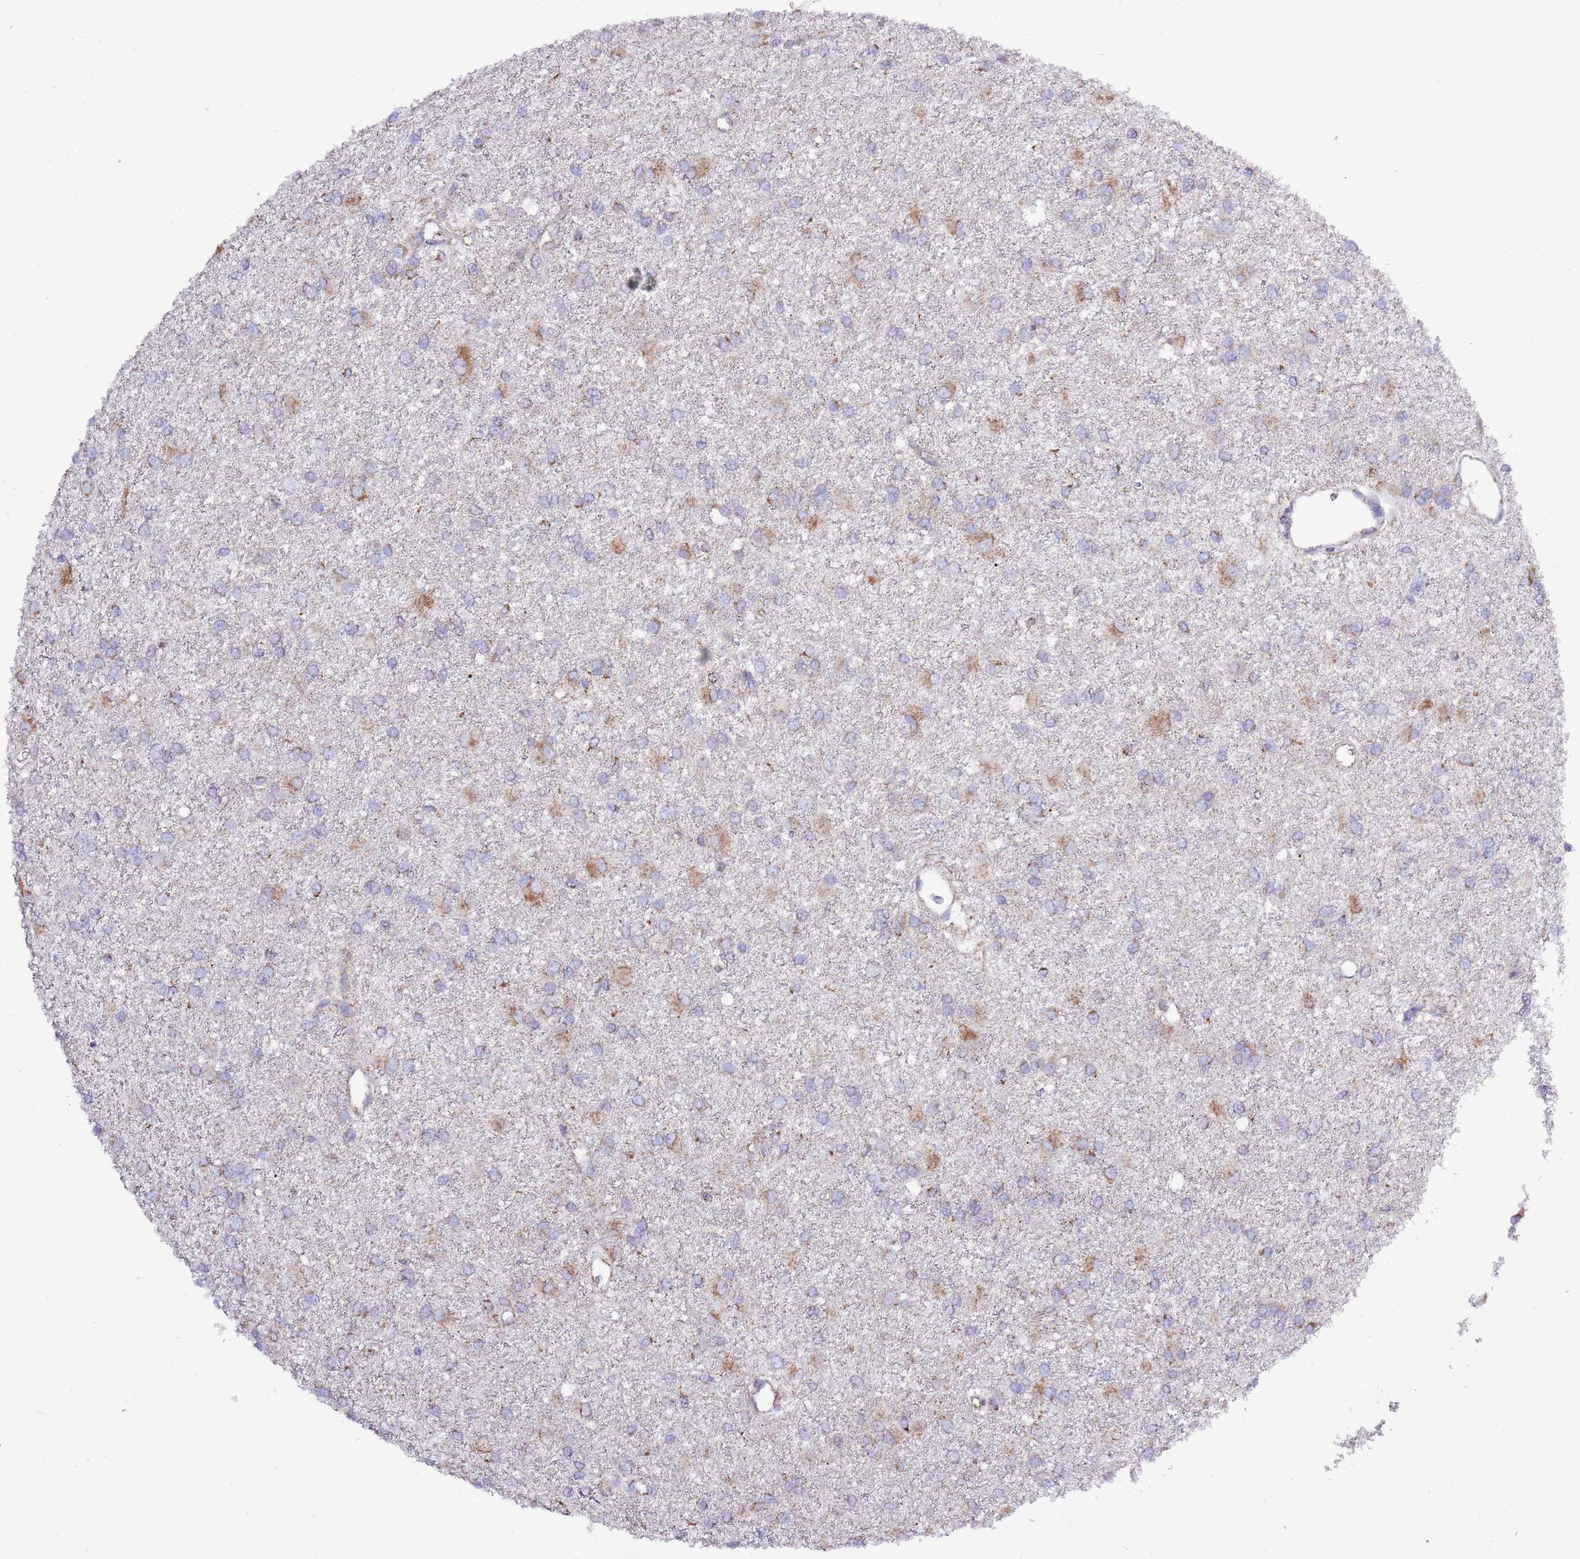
{"staining": {"intensity": "negative", "quantity": "none", "location": "none"}, "tissue": "glioma", "cell_type": "Tumor cells", "image_type": "cancer", "snomed": [{"axis": "morphology", "description": "Glioma, malignant, High grade"}, {"axis": "topography", "description": "Brain"}], "caption": "Micrograph shows no protein expression in tumor cells of glioma tissue. Nuclei are stained in blue.", "gene": "TEKTIP1", "patient": {"sex": "female", "age": 50}}